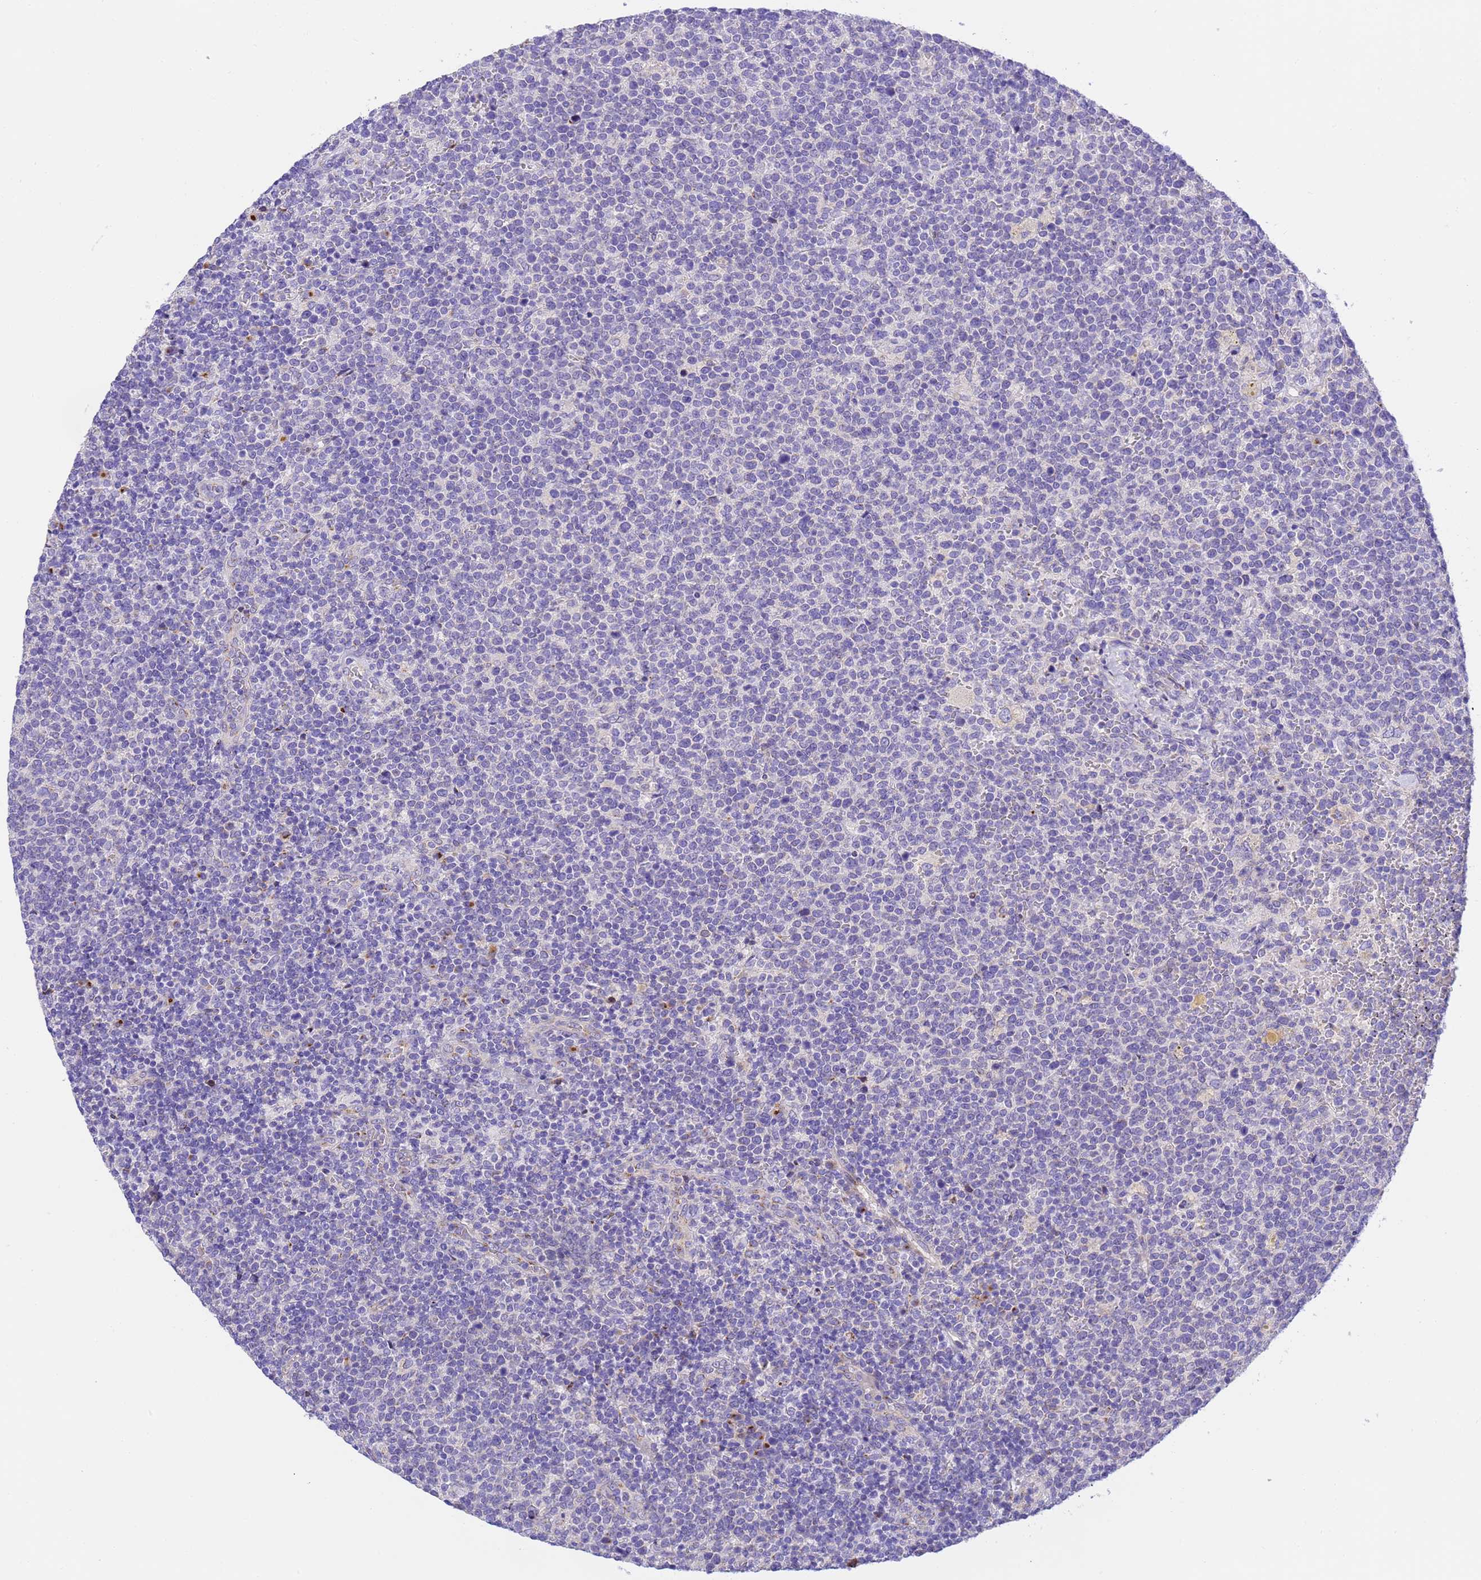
{"staining": {"intensity": "negative", "quantity": "none", "location": "none"}, "tissue": "lymphoma", "cell_type": "Tumor cells", "image_type": "cancer", "snomed": [{"axis": "morphology", "description": "Malignant lymphoma, non-Hodgkin's type, High grade"}, {"axis": "topography", "description": "Lymph node"}], "caption": "An image of lymphoma stained for a protein reveals no brown staining in tumor cells.", "gene": "RHBDD3", "patient": {"sex": "male", "age": 61}}